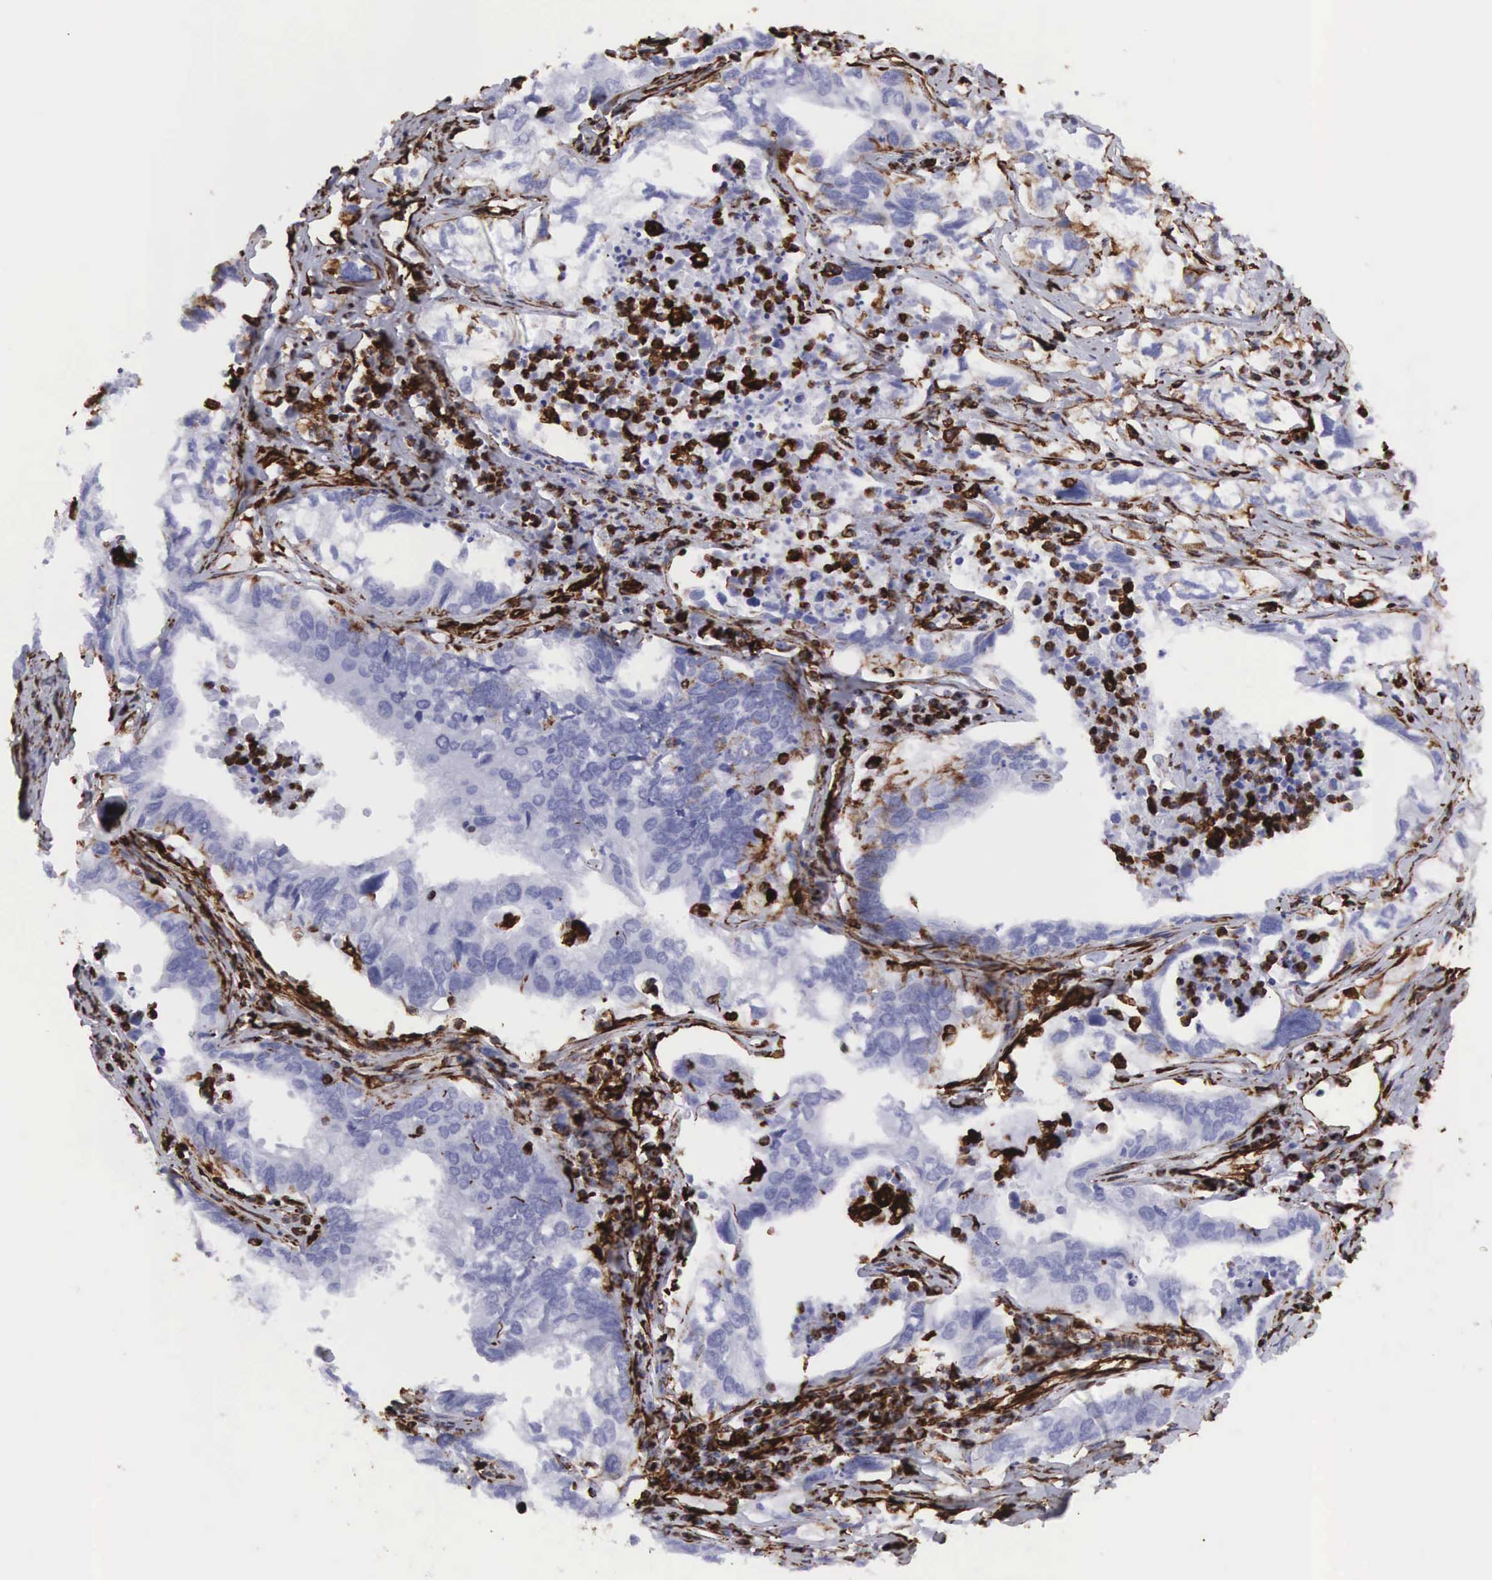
{"staining": {"intensity": "strong", "quantity": "<25%", "location": "cytoplasmic/membranous"}, "tissue": "lung cancer", "cell_type": "Tumor cells", "image_type": "cancer", "snomed": [{"axis": "morphology", "description": "Adenocarcinoma, NOS"}, {"axis": "topography", "description": "Lung"}], "caption": "Strong cytoplasmic/membranous positivity for a protein is appreciated in about <25% of tumor cells of lung cancer using immunohistochemistry (IHC).", "gene": "VIM", "patient": {"sex": "male", "age": 48}}